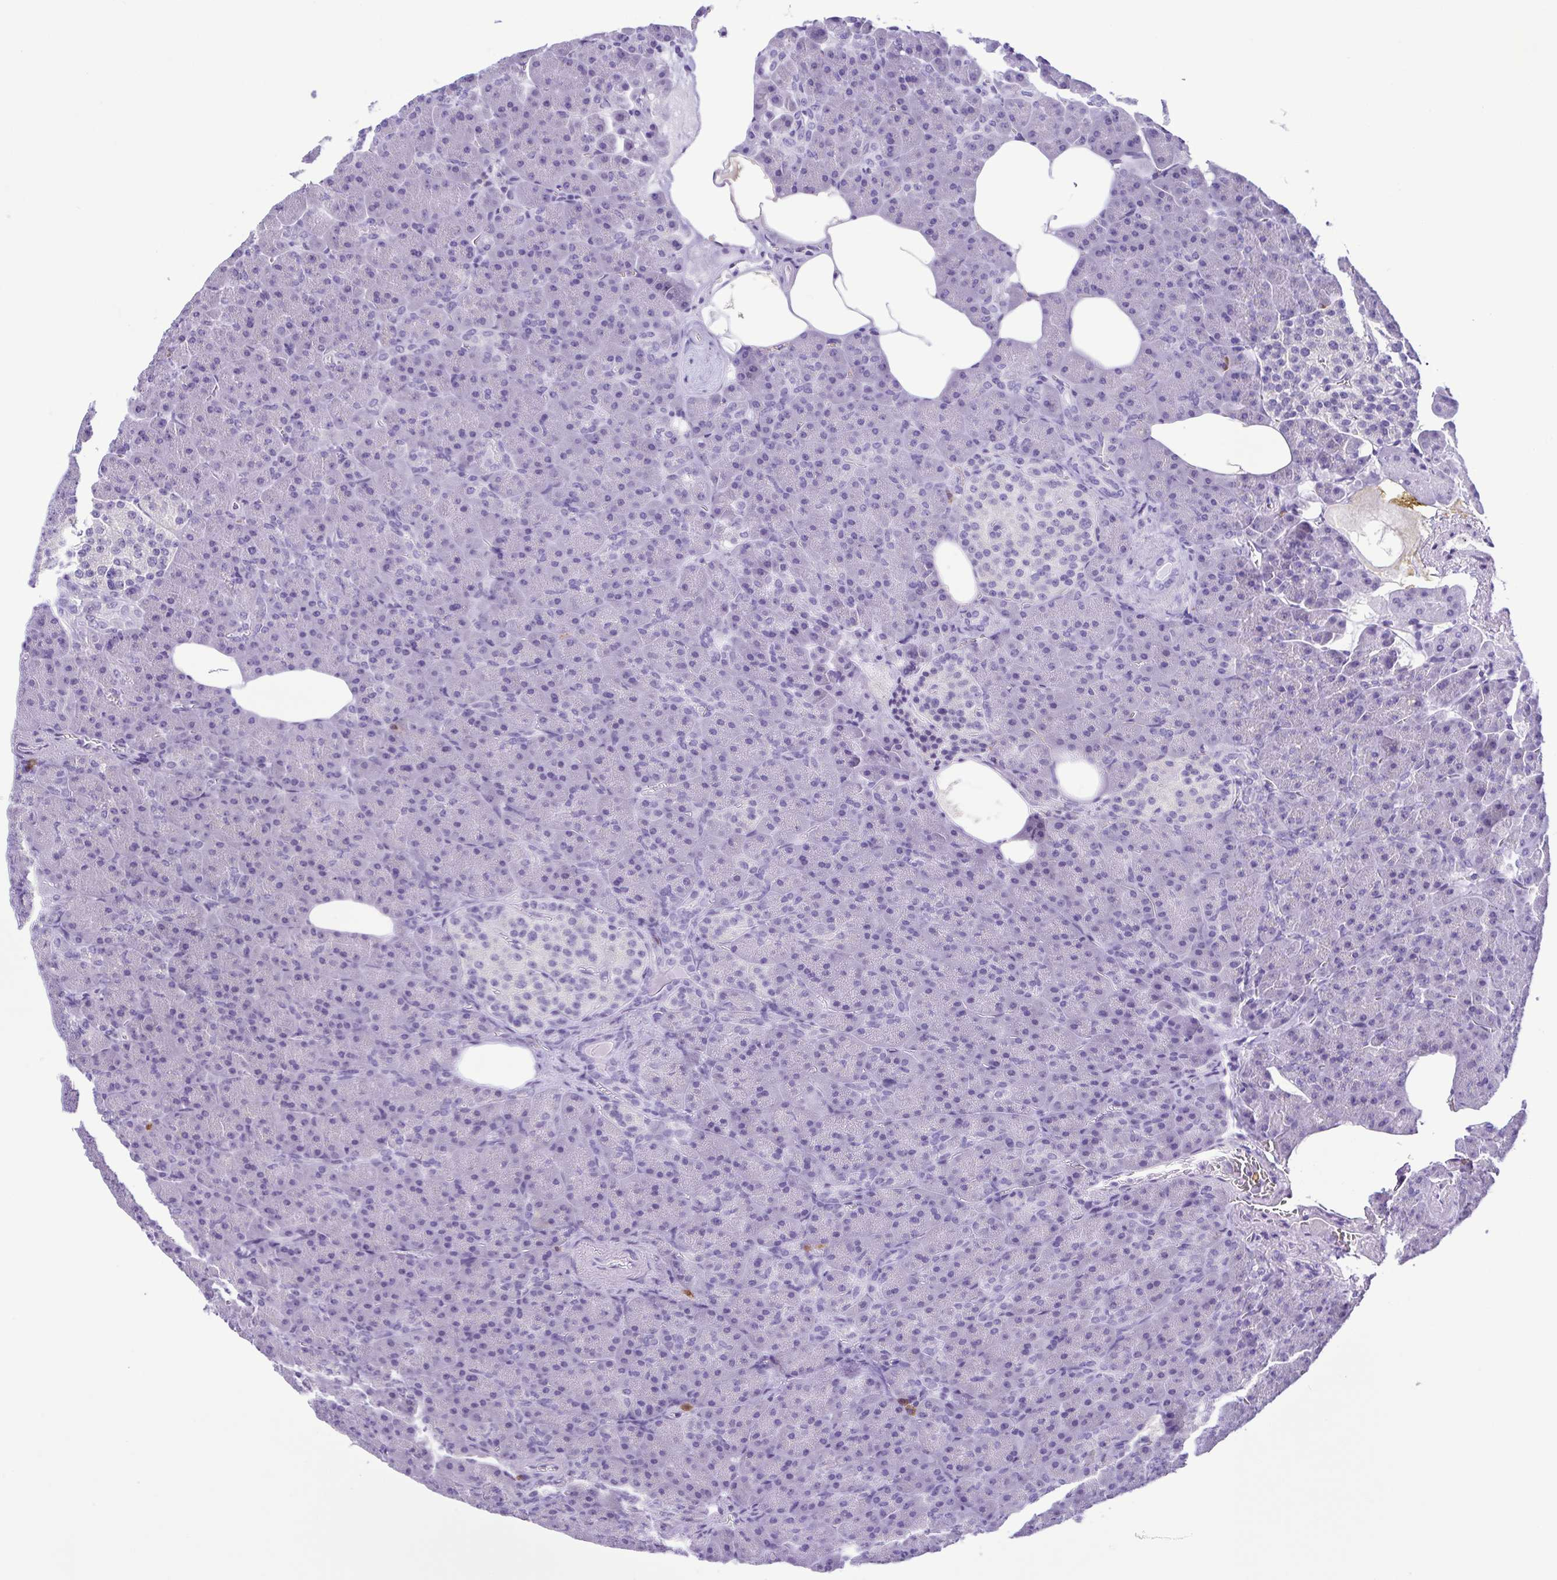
{"staining": {"intensity": "negative", "quantity": "none", "location": "none"}, "tissue": "pancreas", "cell_type": "Exocrine glandular cells", "image_type": "normal", "snomed": [{"axis": "morphology", "description": "Normal tissue, NOS"}, {"axis": "topography", "description": "Pancreas"}], "caption": "A high-resolution image shows immunohistochemistry staining of unremarkable pancreas, which shows no significant expression in exocrine glandular cells. (Brightfield microscopy of DAB immunohistochemistry (IHC) at high magnification).", "gene": "SPATA16", "patient": {"sex": "female", "age": 74}}